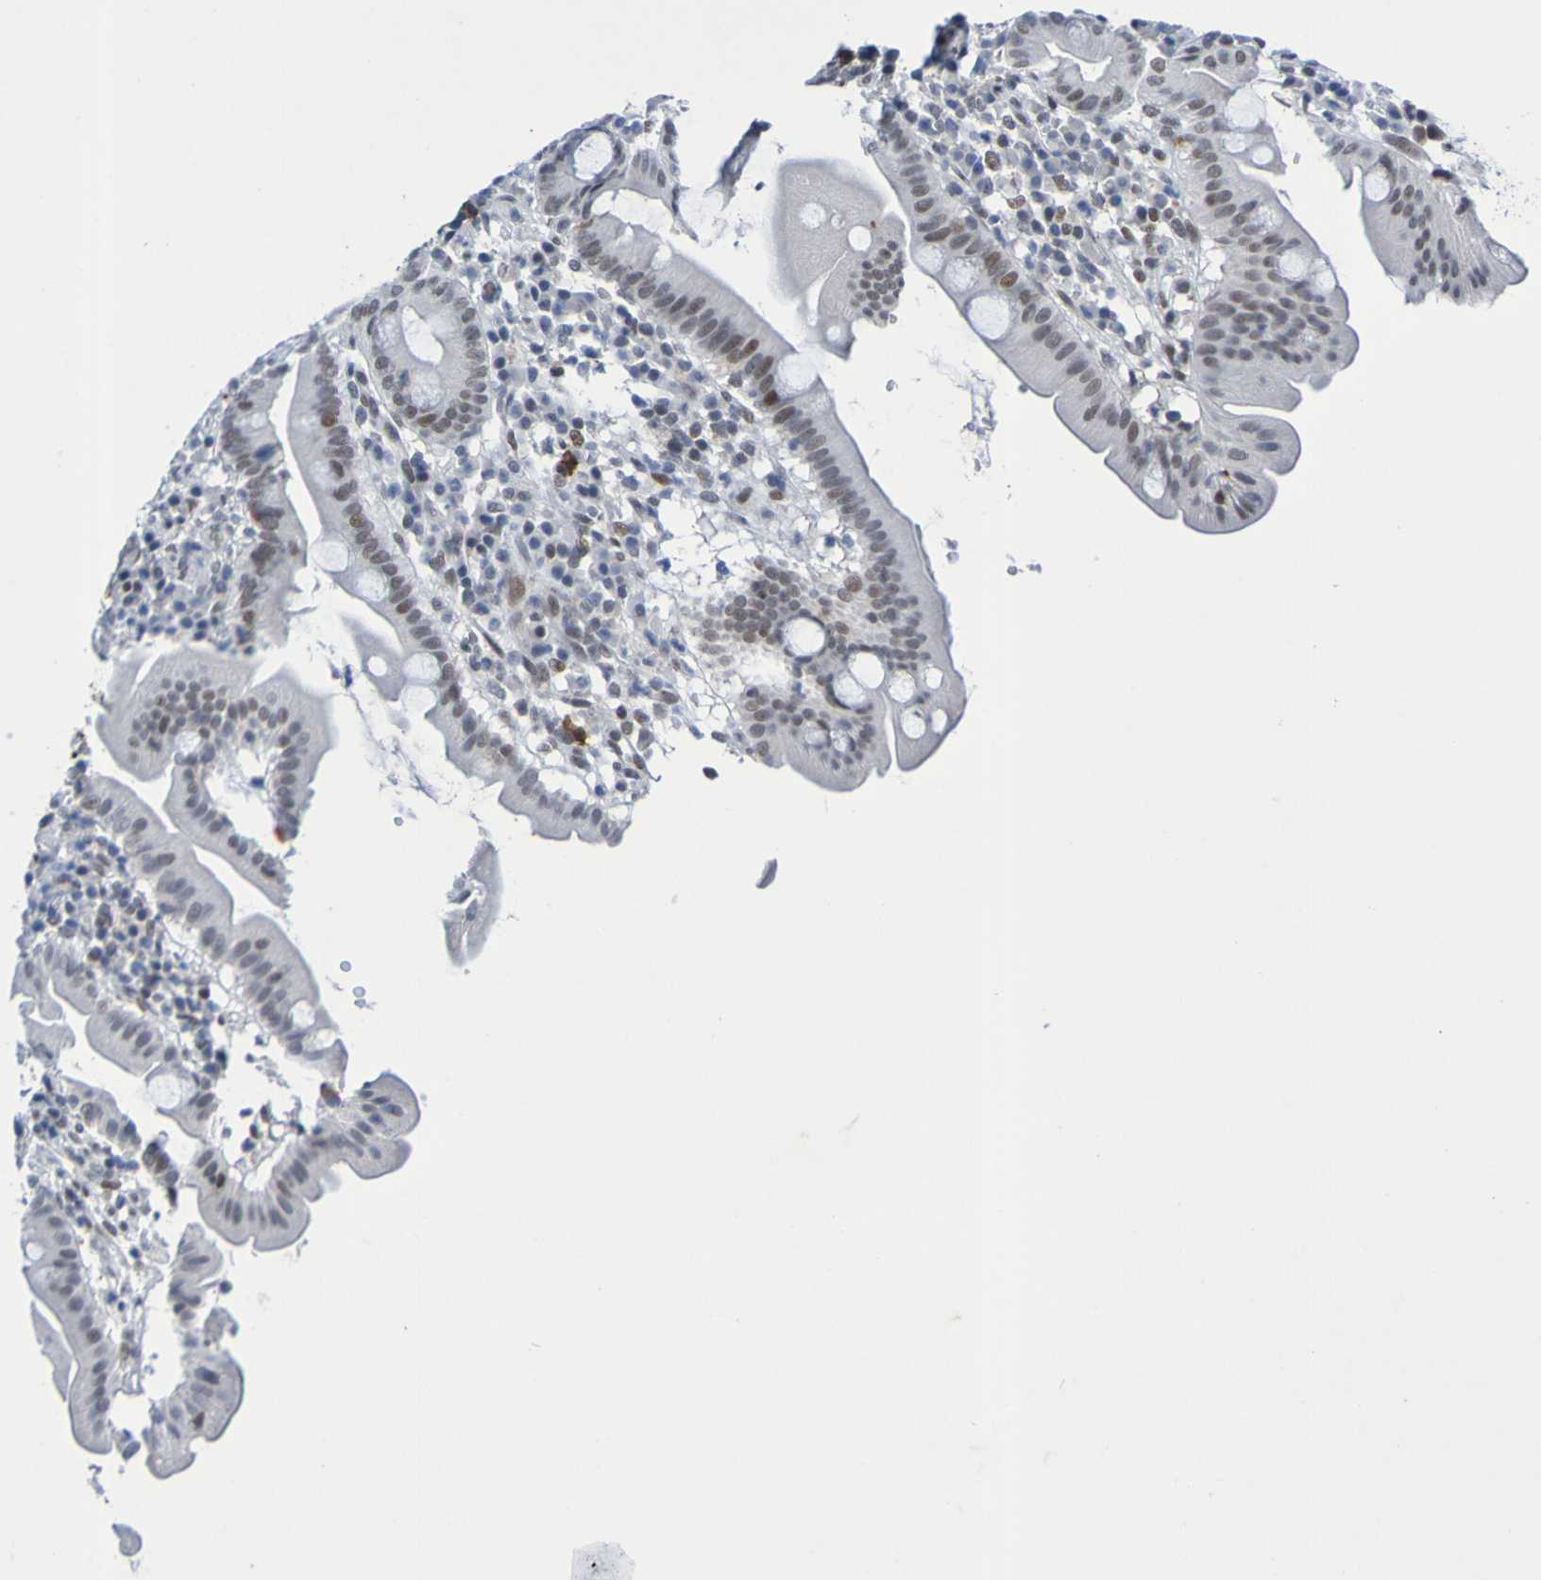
{"staining": {"intensity": "strong", "quantity": "<25%", "location": "nuclear"}, "tissue": "duodenum", "cell_type": "Glandular cells", "image_type": "normal", "snomed": [{"axis": "morphology", "description": "Normal tissue, NOS"}, {"axis": "topography", "description": "Duodenum"}], "caption": "Human duodenum stained for a protein (brown) displays strong nuclear positive expression in about <25% of glandular cells.", "gene": "PCGF1", "patient": {"sex": "male", "age": 50}}